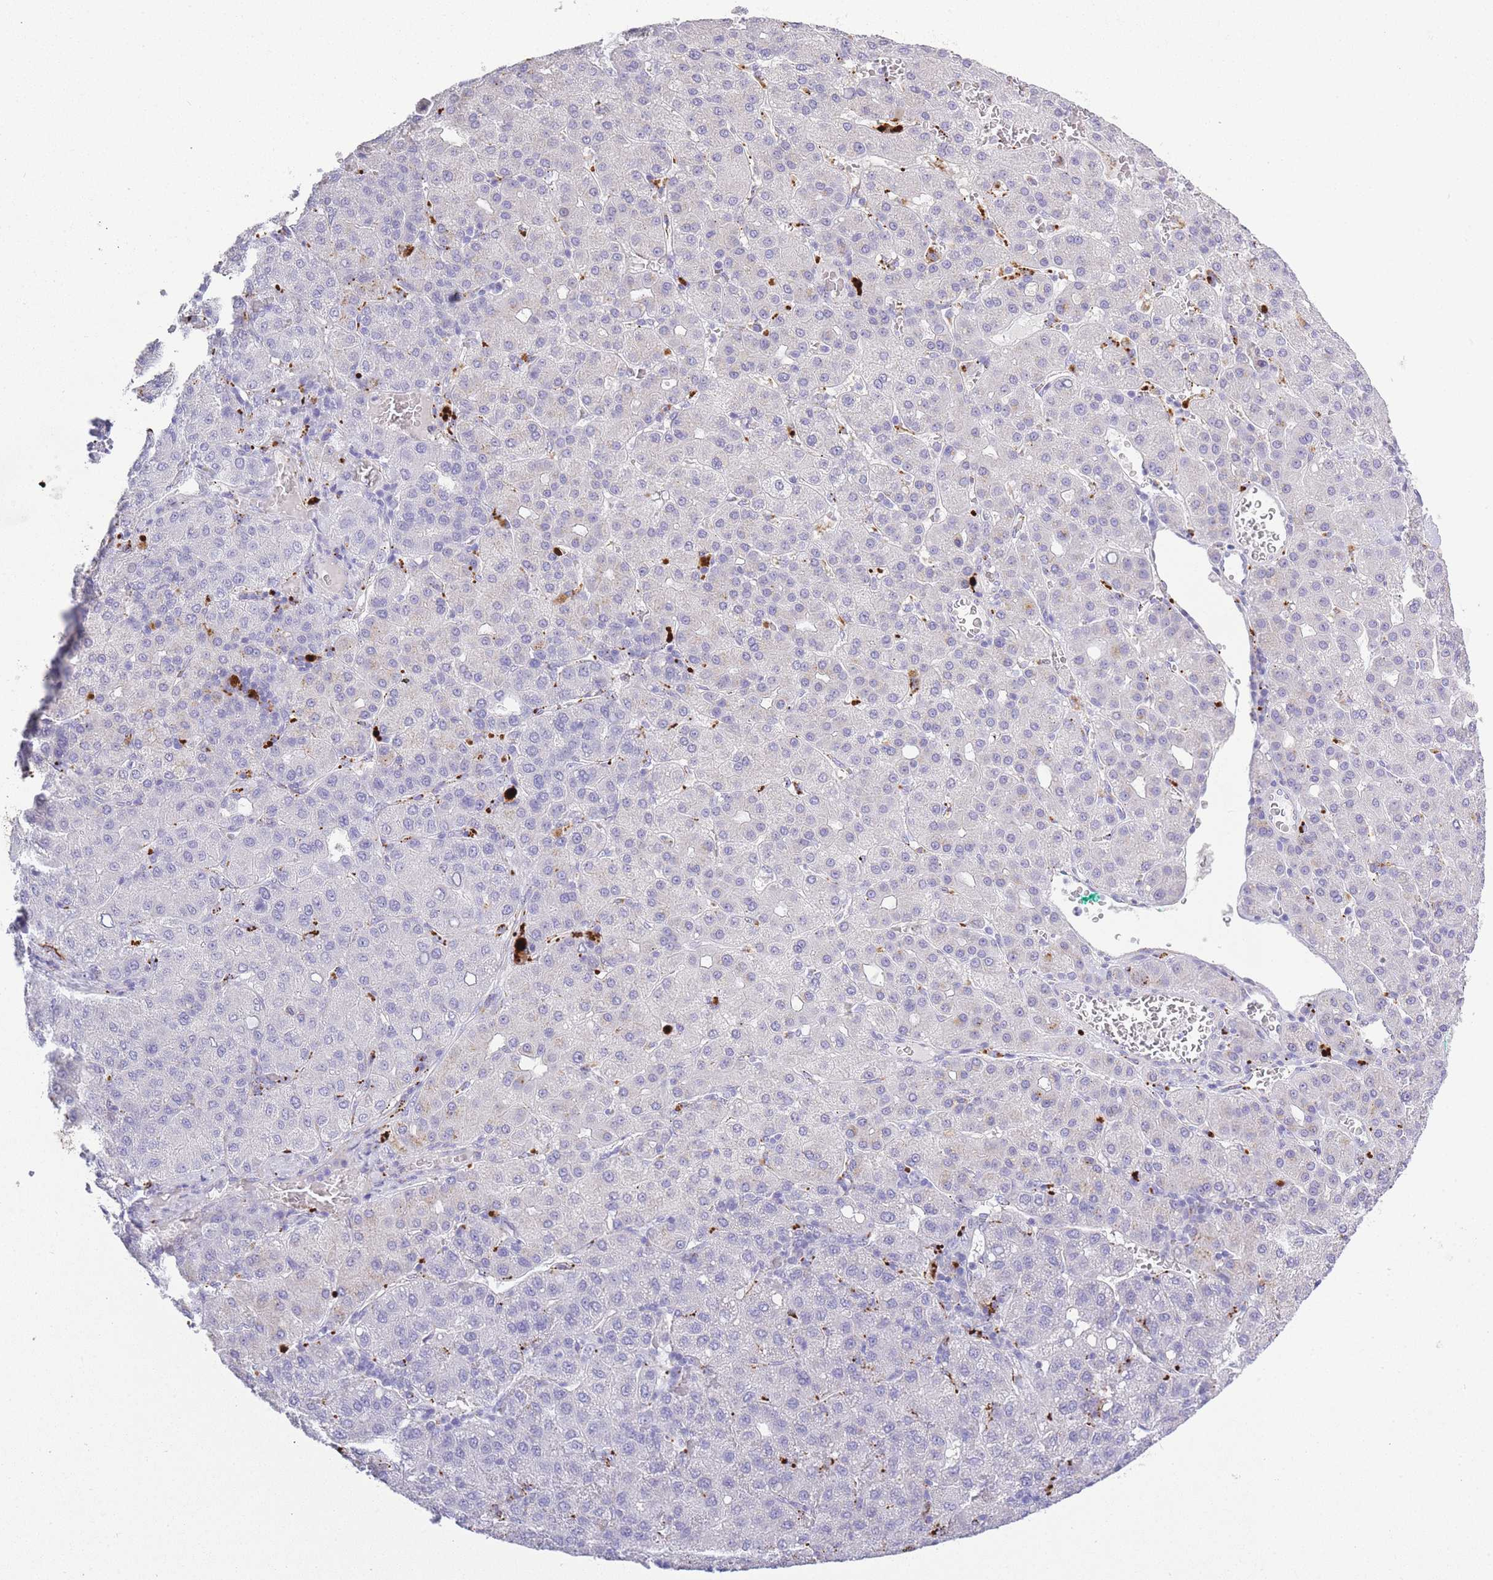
{"staining": {"intensity": "negative", "quantity": "none", "location": "none"}, "tissue": "liver cancer", "cell_type": "Tumor cells", "image_type": "cancer", "snomed": [{"axis": "morphology", "description": "Carcinoma, Hepatocellular, NOS"}, {"axis": "topography", "description": "Liver"}], "caption": "Immunohistochemical staining of human hepatocellular carcinoma (liver) shows no significant positivity in tumor cells. Nuclei are stained in blue.", "gene": "RHO", "patient": {"sex": "male", "age": 65}}